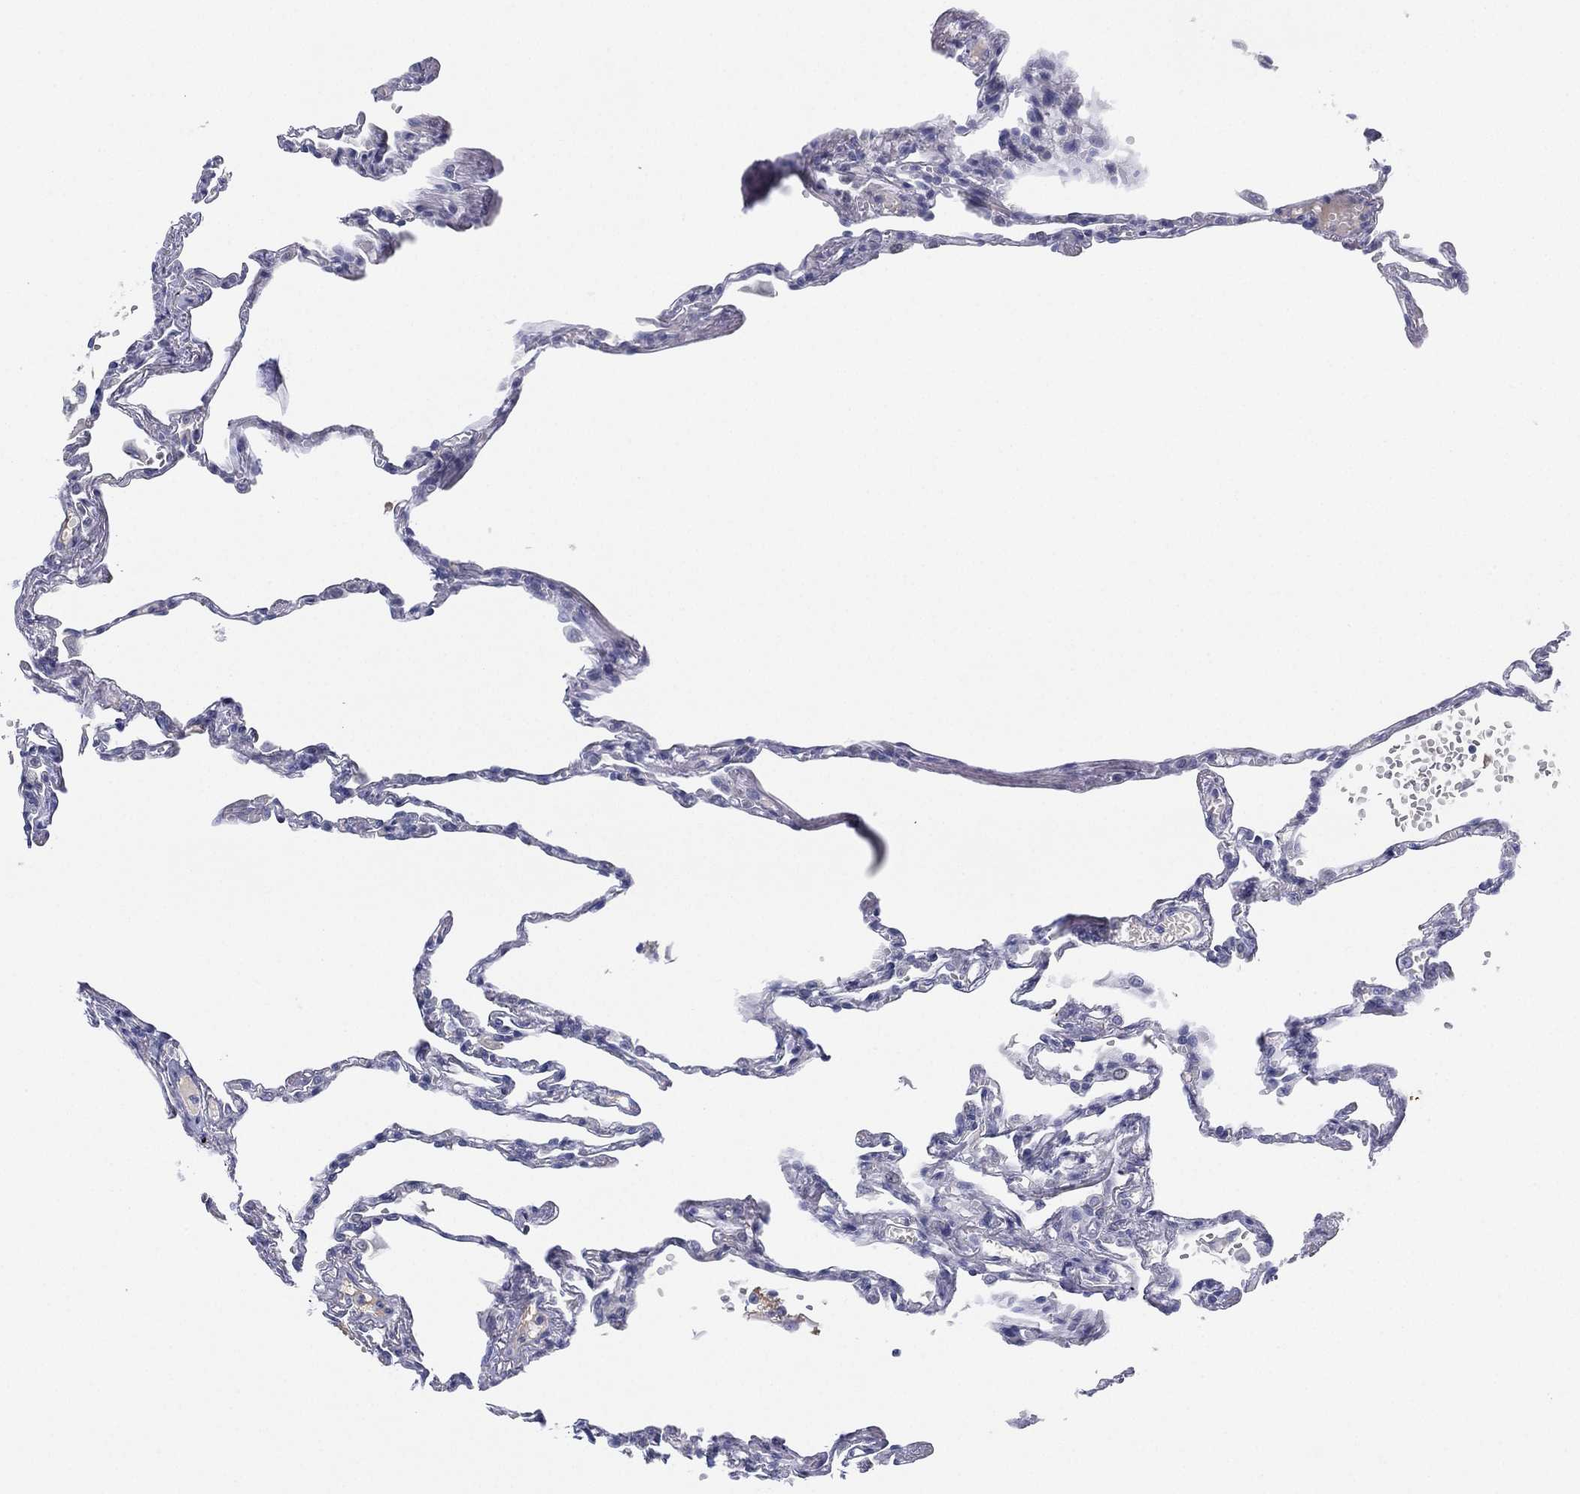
{"staining": {"intensity": "negative", "quantity": "none", "location": "none"}, "tissue": "lung", "cell_type": "Alveolar cells", "image_type": "normal", "snomed": [{"axis": "morphology", "description": "Normal tissue, NOS"}, {"axis": "topography", "description": "Lung"}], "caption": "Immunohistochemistry (IHC) of normal lung demonstrates no expression in alveolar cells. (Brightfield microscopy of DAB (3,3'-diaminobenzidine) immunohistochemistry at high magnification).", "gene": "MLF1", "patient": {"sex": "male", "age": 78}}